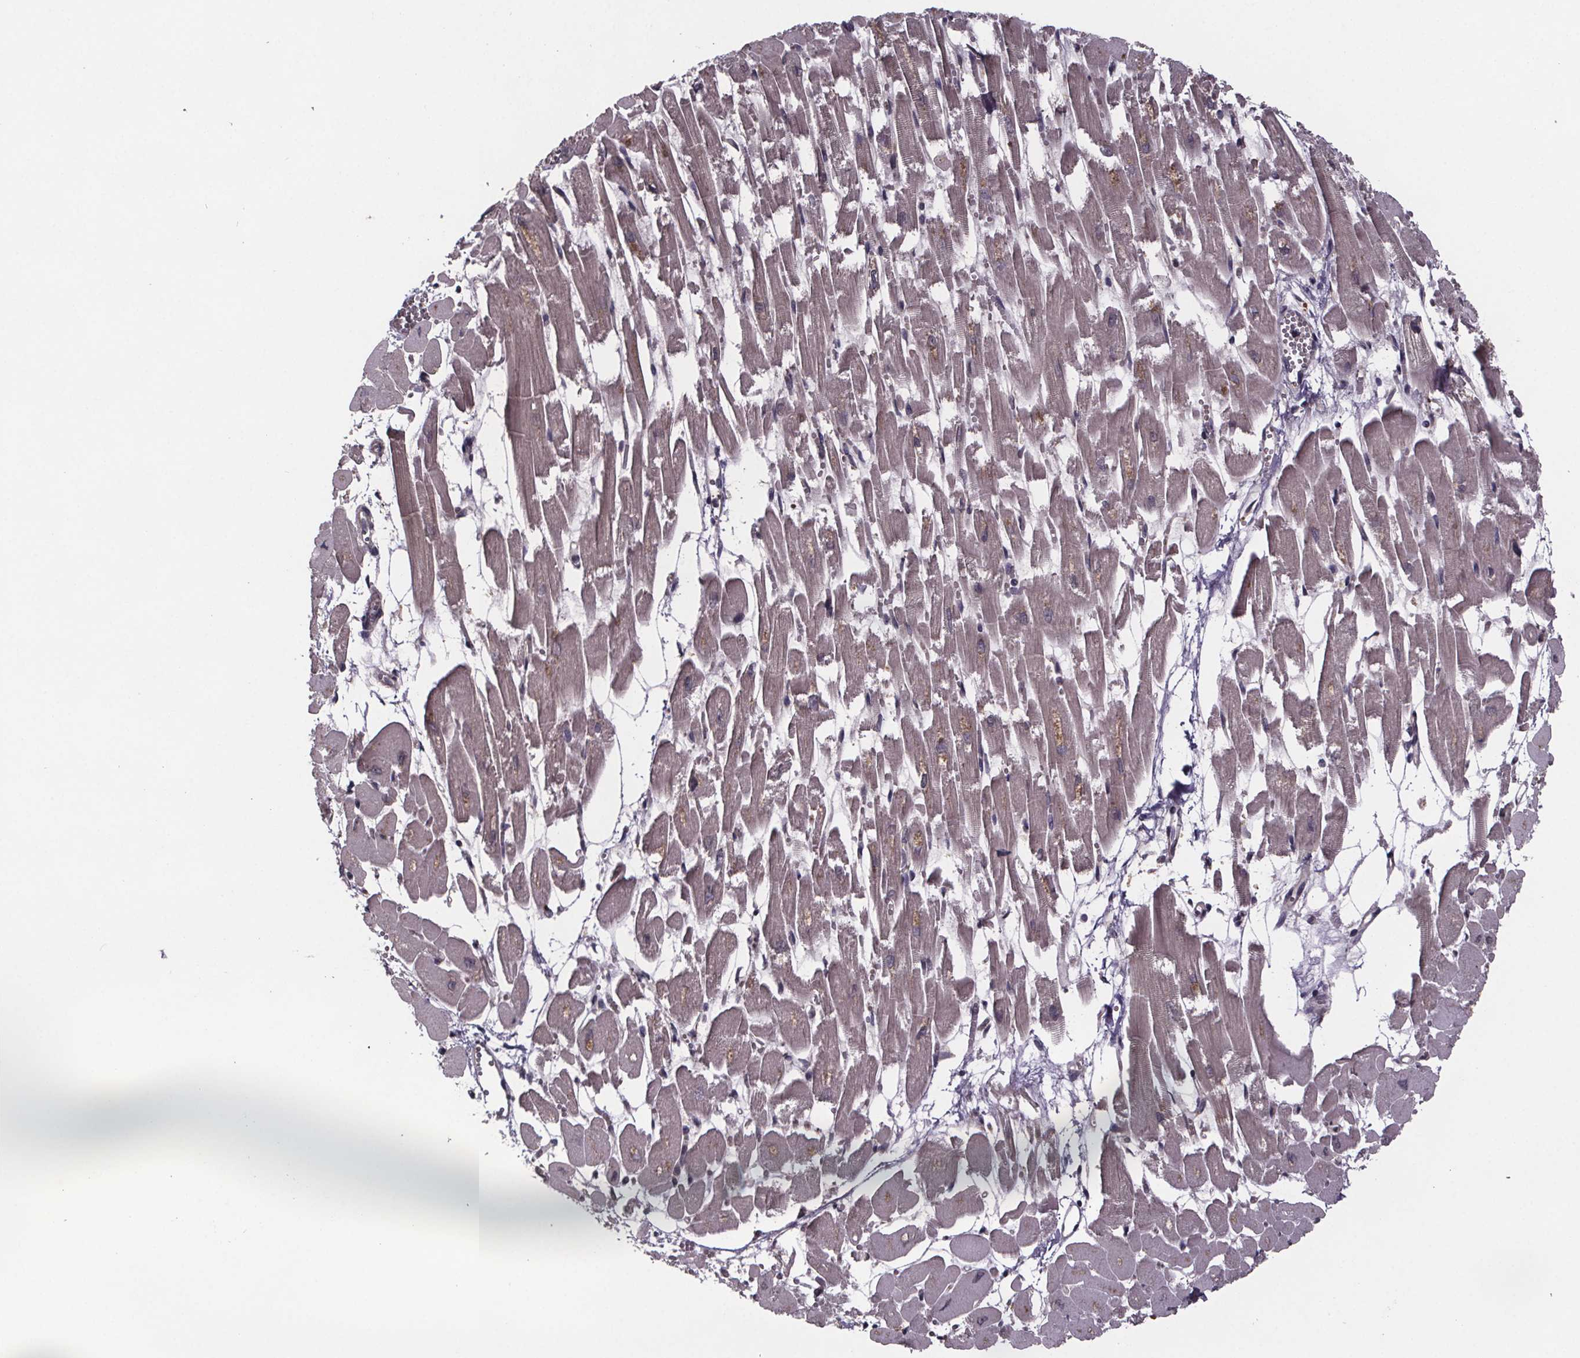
{"staining": {"intensity": "negative", "quantity": "none", "location": "none"}, "tissue": "heart muscle", "cell_type": "Cardiomyocytes", "image_type": "normal", "snomed": [{"axis": "morphology", "description": "Normal tissue, NOS"}, {"axis": "topography", "description": "Heart"}], "caption": "This is an IHC histopathology image of normal heart muscle. There is no positivity in cardiomyocytes.", "gene": "SAT1", "patient": {"sex": "female", "age": 52}}